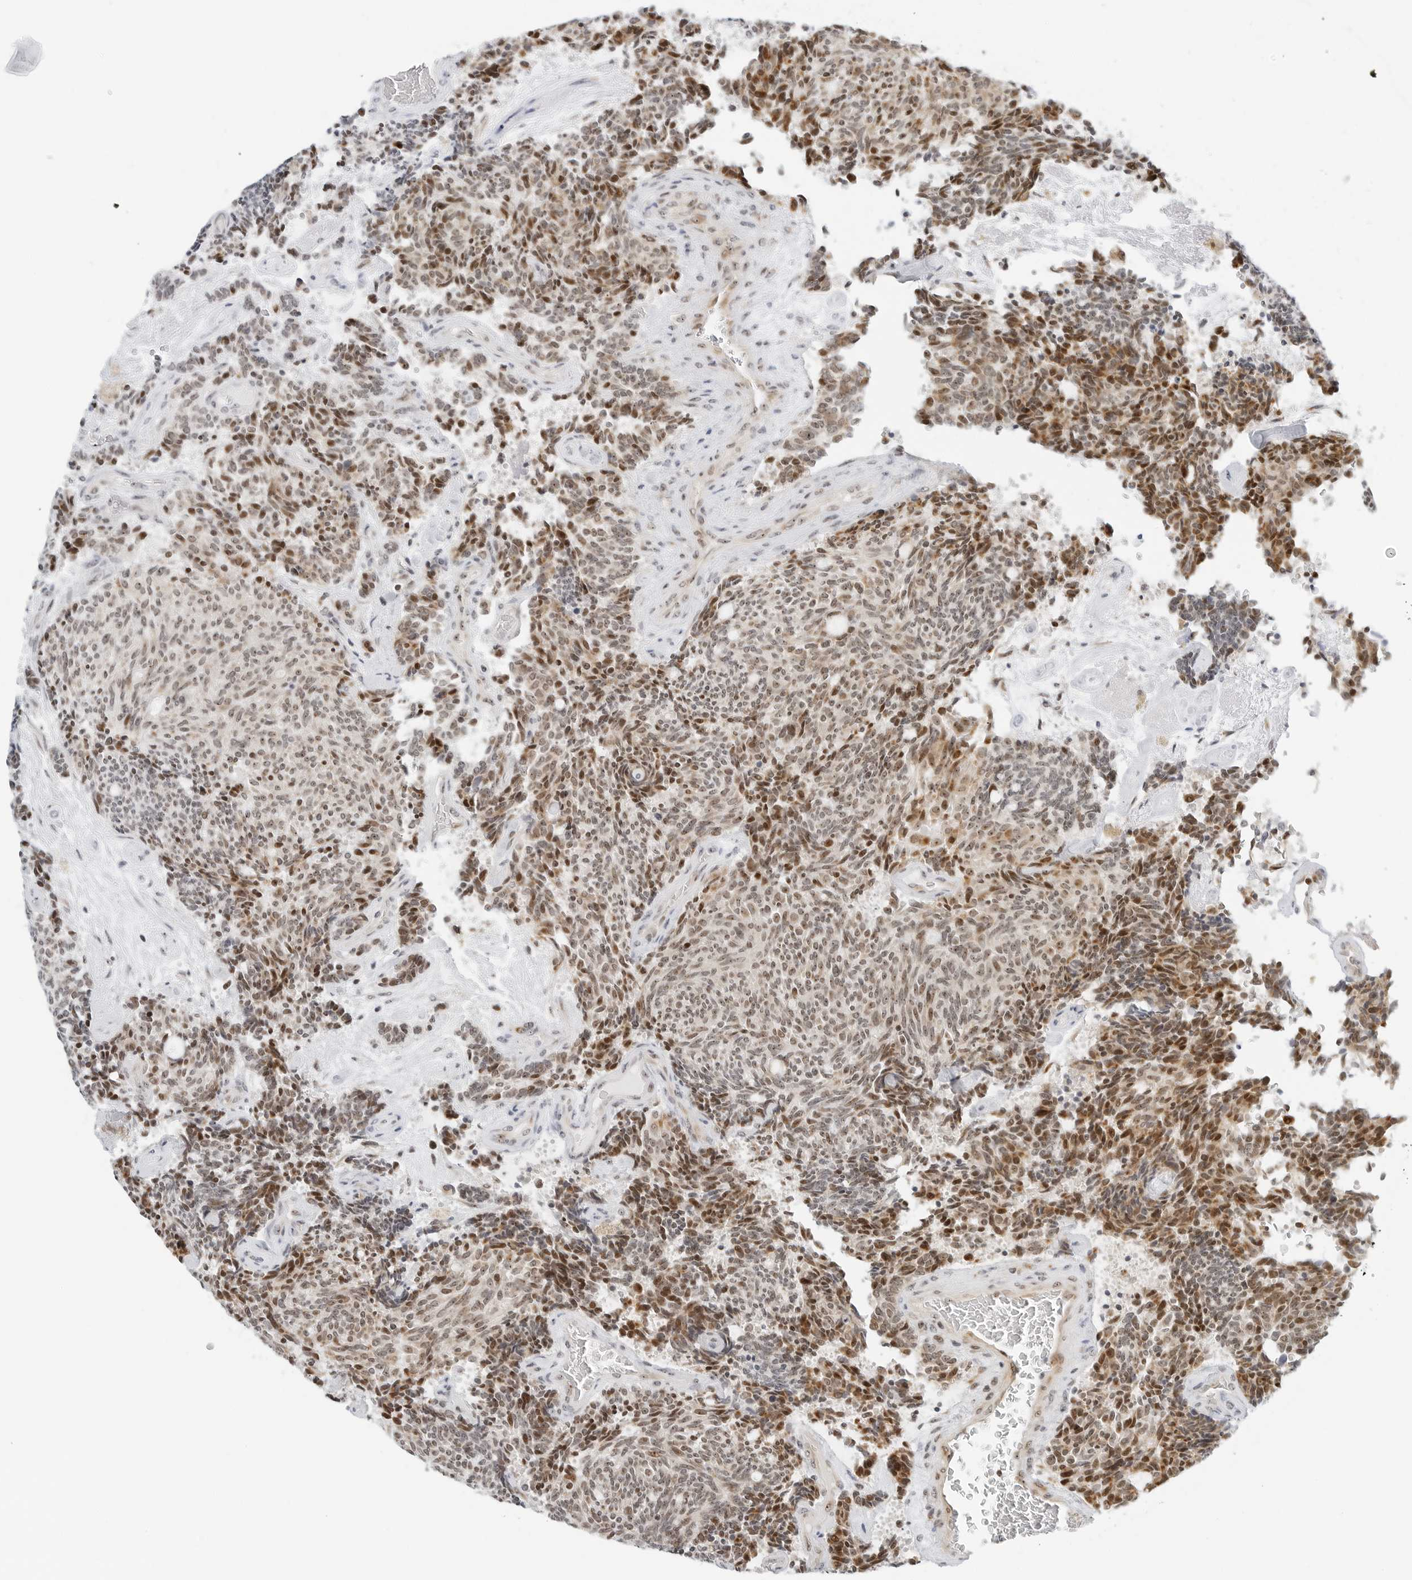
{"staining": {"intensity": "moderate", "quantity": "25%-75%", "location": "nuclear"}, "tissue": "carcinoid", "cell_type": "Tumor cells", "image_type": "cancer", "snomed": [{"axis": "morphology", "description": "Carcinoid, malignant, NOS"}, {"axis": "topography", "description": "Pancreas"}], "caption": "Immunohistochemistry (IHC) (DAB (3,3'-diaminobenzidine)) staining of carcinoid (malignant) shows moderate nuclear protein expression in about 25%-75% of tumor cells.", "gene": "RIMKLA", "patient": {"sex": "female", "age": 54}}